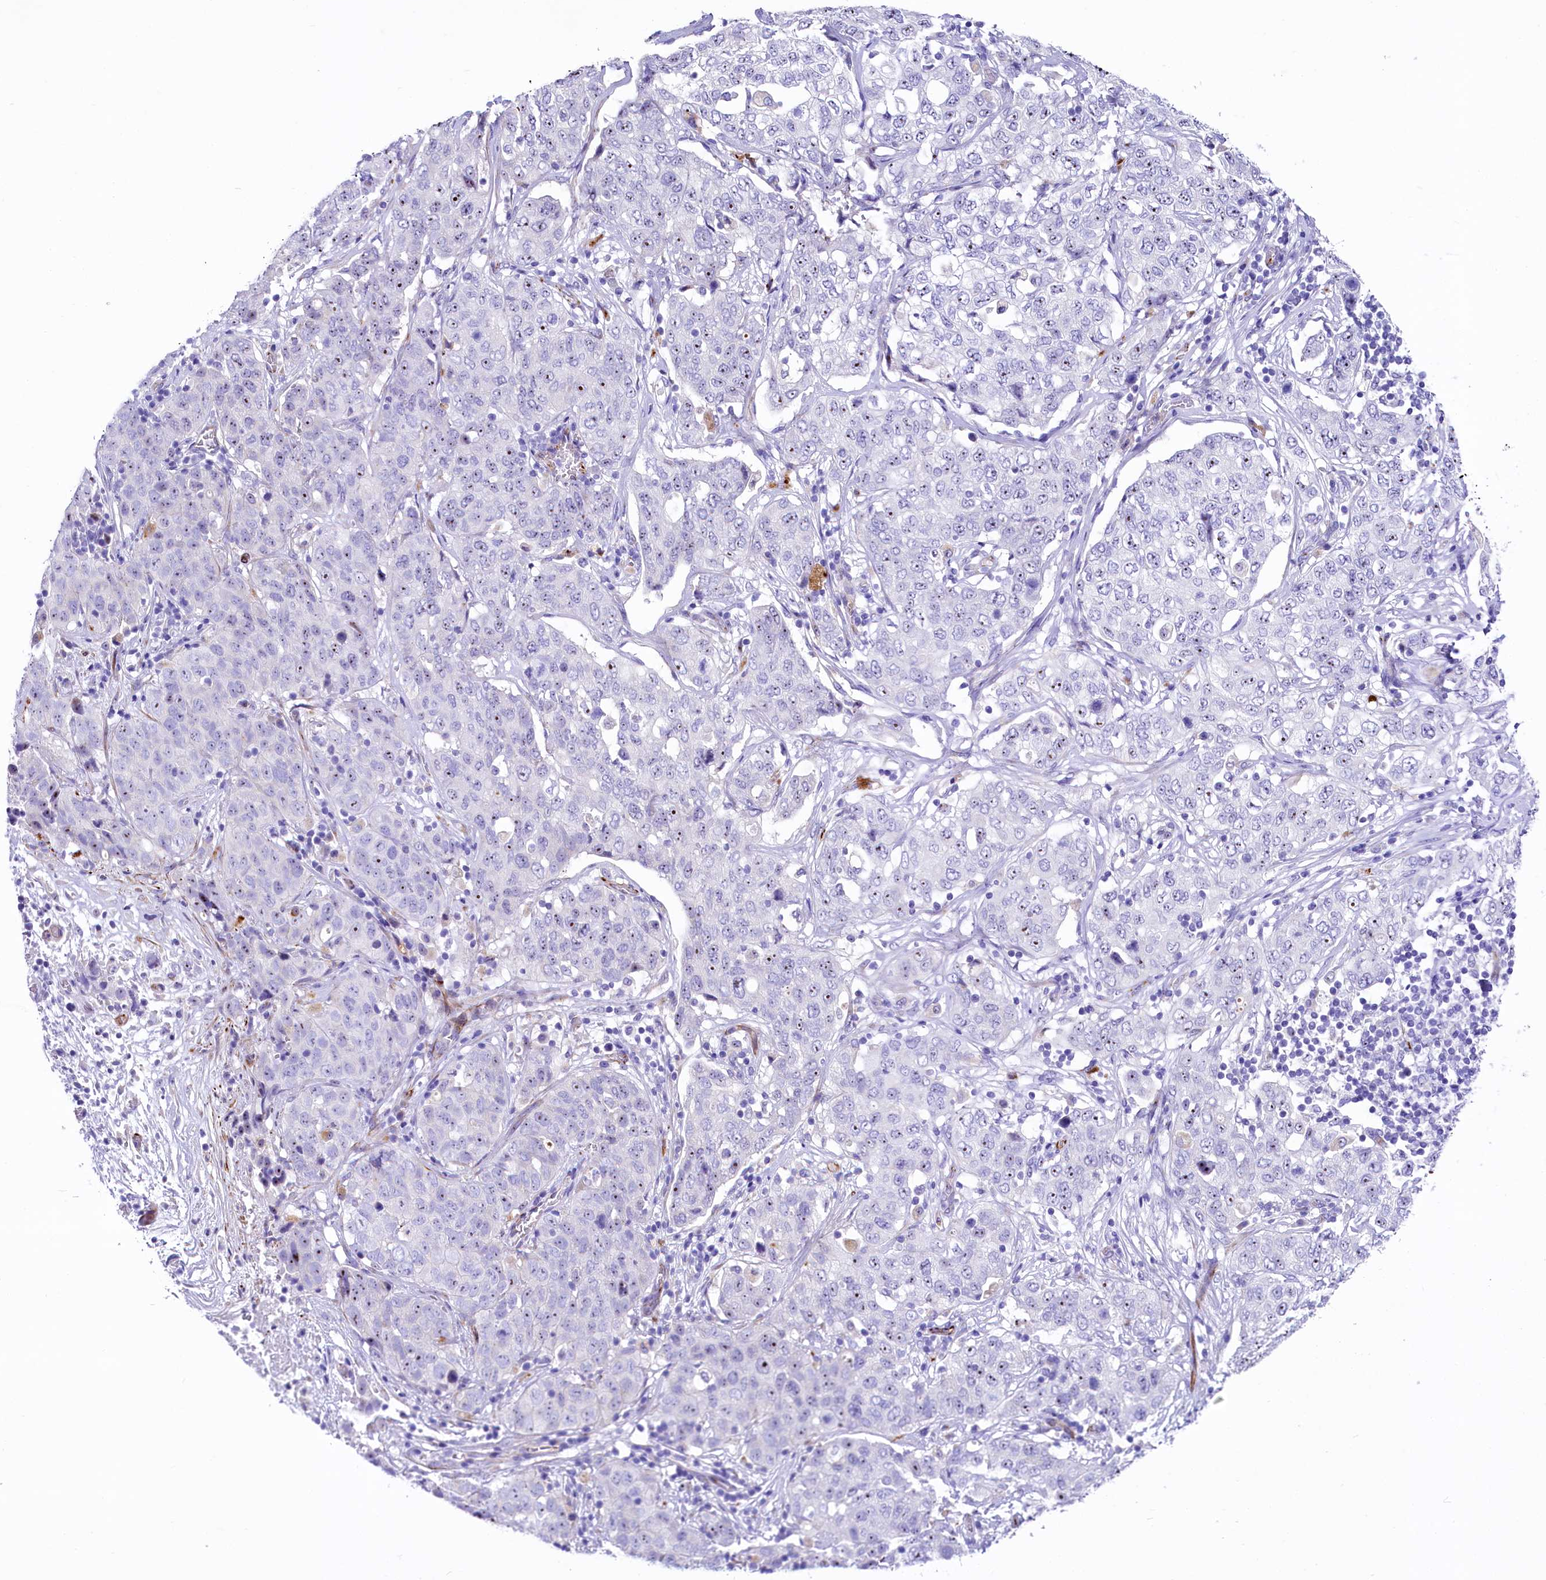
{"staining": {"intensity": "moderate", "quantity": "<25%", "location": "nuclear"}, "tissue": "stomach cancer", "cell_type": "Tumor cells", "image_type": "cancer", "snomed": [{"axis": "morphology", "description": "Normal tissue, NOS"}, {"axis": "morphology", "description": "Adenocarcinoma, NOS"}, {"axis": "topography", "description": "Lymph node"}, {"axis": "topography", "description": "Stomach"}], "caption": "A high-resolution histopathology image shows immunohistochemistry staining of stomach cancer (adenocarcinoma), which shows moderate nuclear staining in approximately <25% of tumor cells.", "gene": "SH3TC2", "patient": {"sex": "male", "age": 48}}